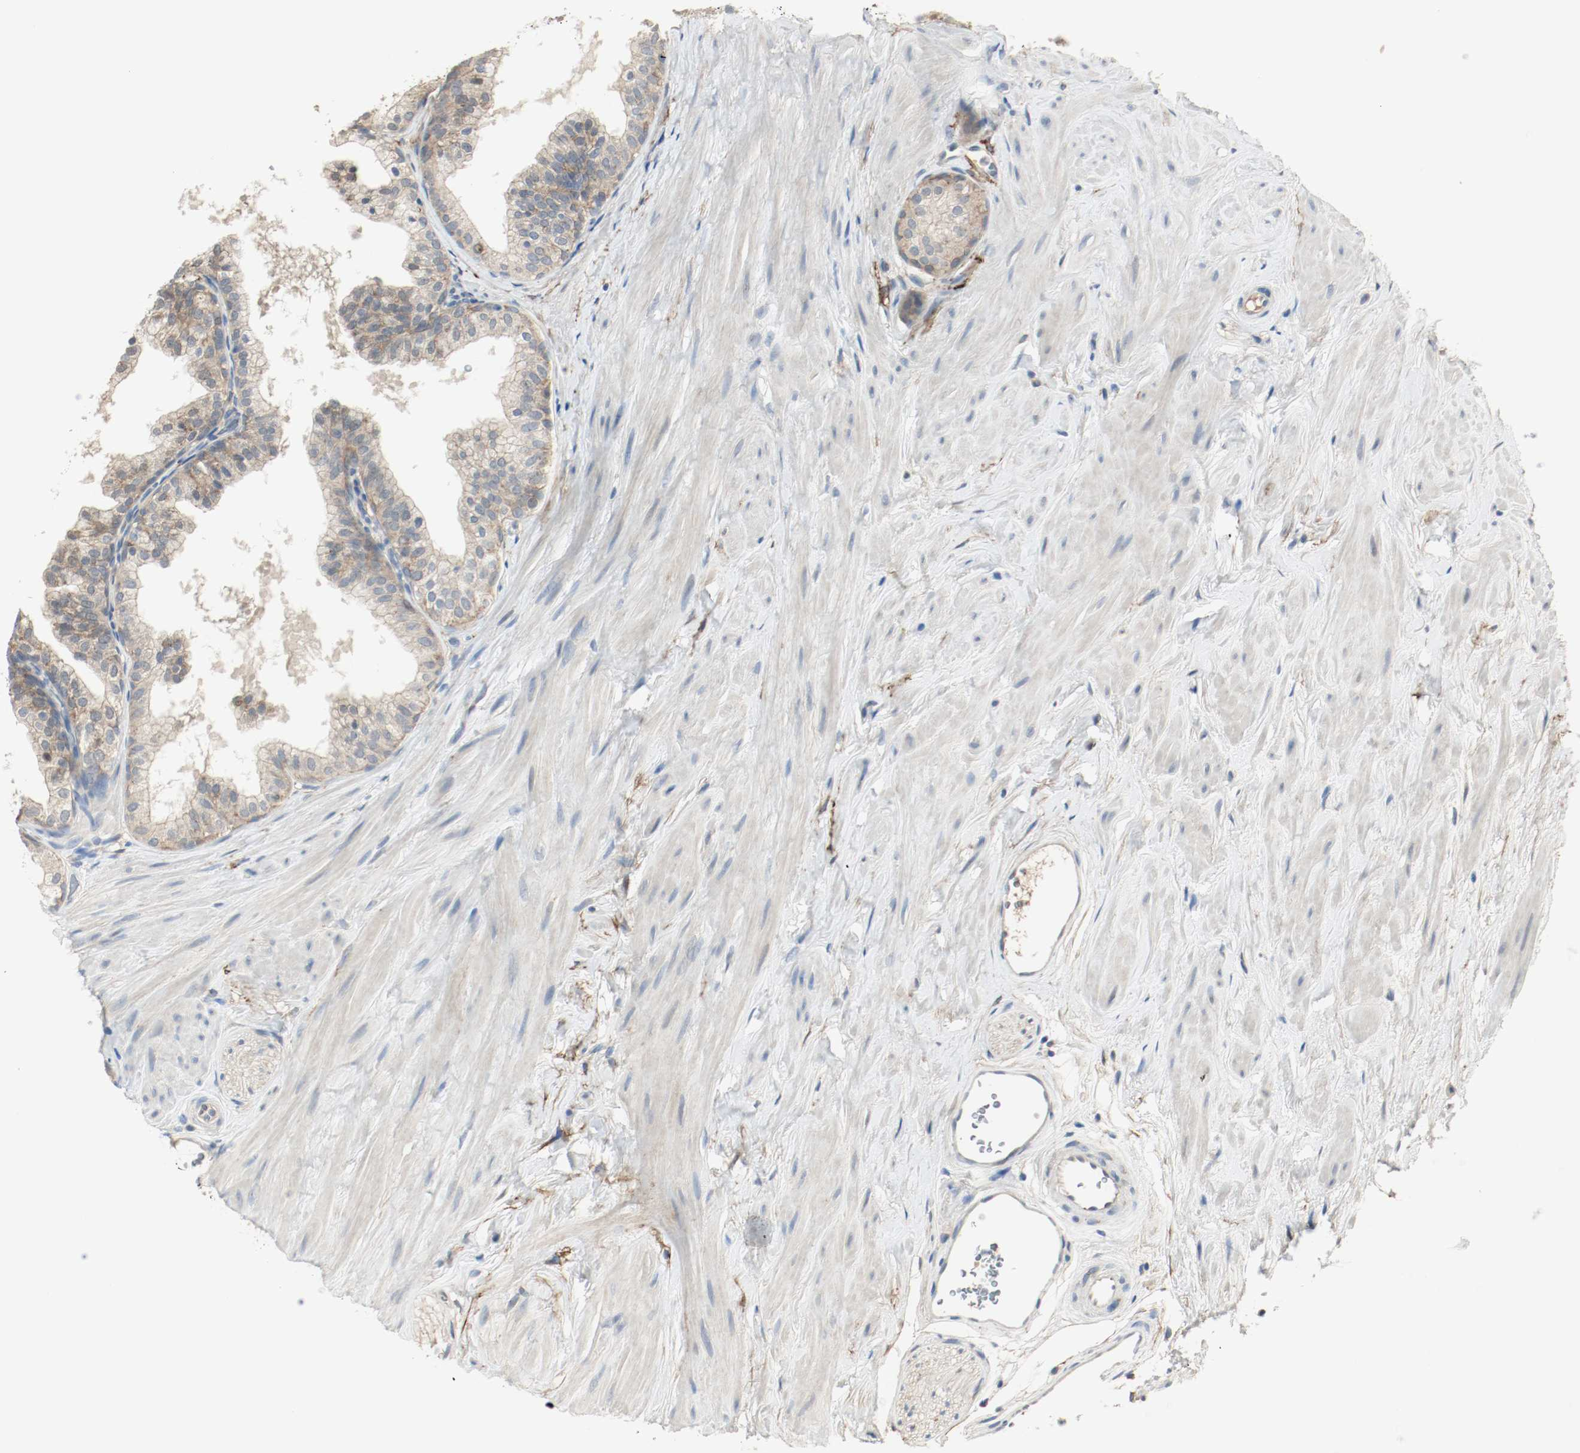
{"staining": {"intensity": "weak", "quantity": ">75%", "location": "cytoplasmic/membranous"}, "tissue": "prostate", "cell_type": "Glandular cells", "image_type": "normal", "snomed": [{"axis": "morphology", "description": "Normal tissue, NOS"}, {"axis": "topography", "description": "Prostate"}], "caption": "A high-resolution micrograph shows IHC staining of normal prostate, which demonstrates weak cytoplasmic/membranous positivity in about >75% of glandular cells. The protein of interest is stained brown, and the nuclei are stained in blue (DAB (3,3'-diaminobenzidine) IHC with brightfield microscopy, high magnification).", "gene": "MELTF", "patient": {"sex": "male", "age": 60}}